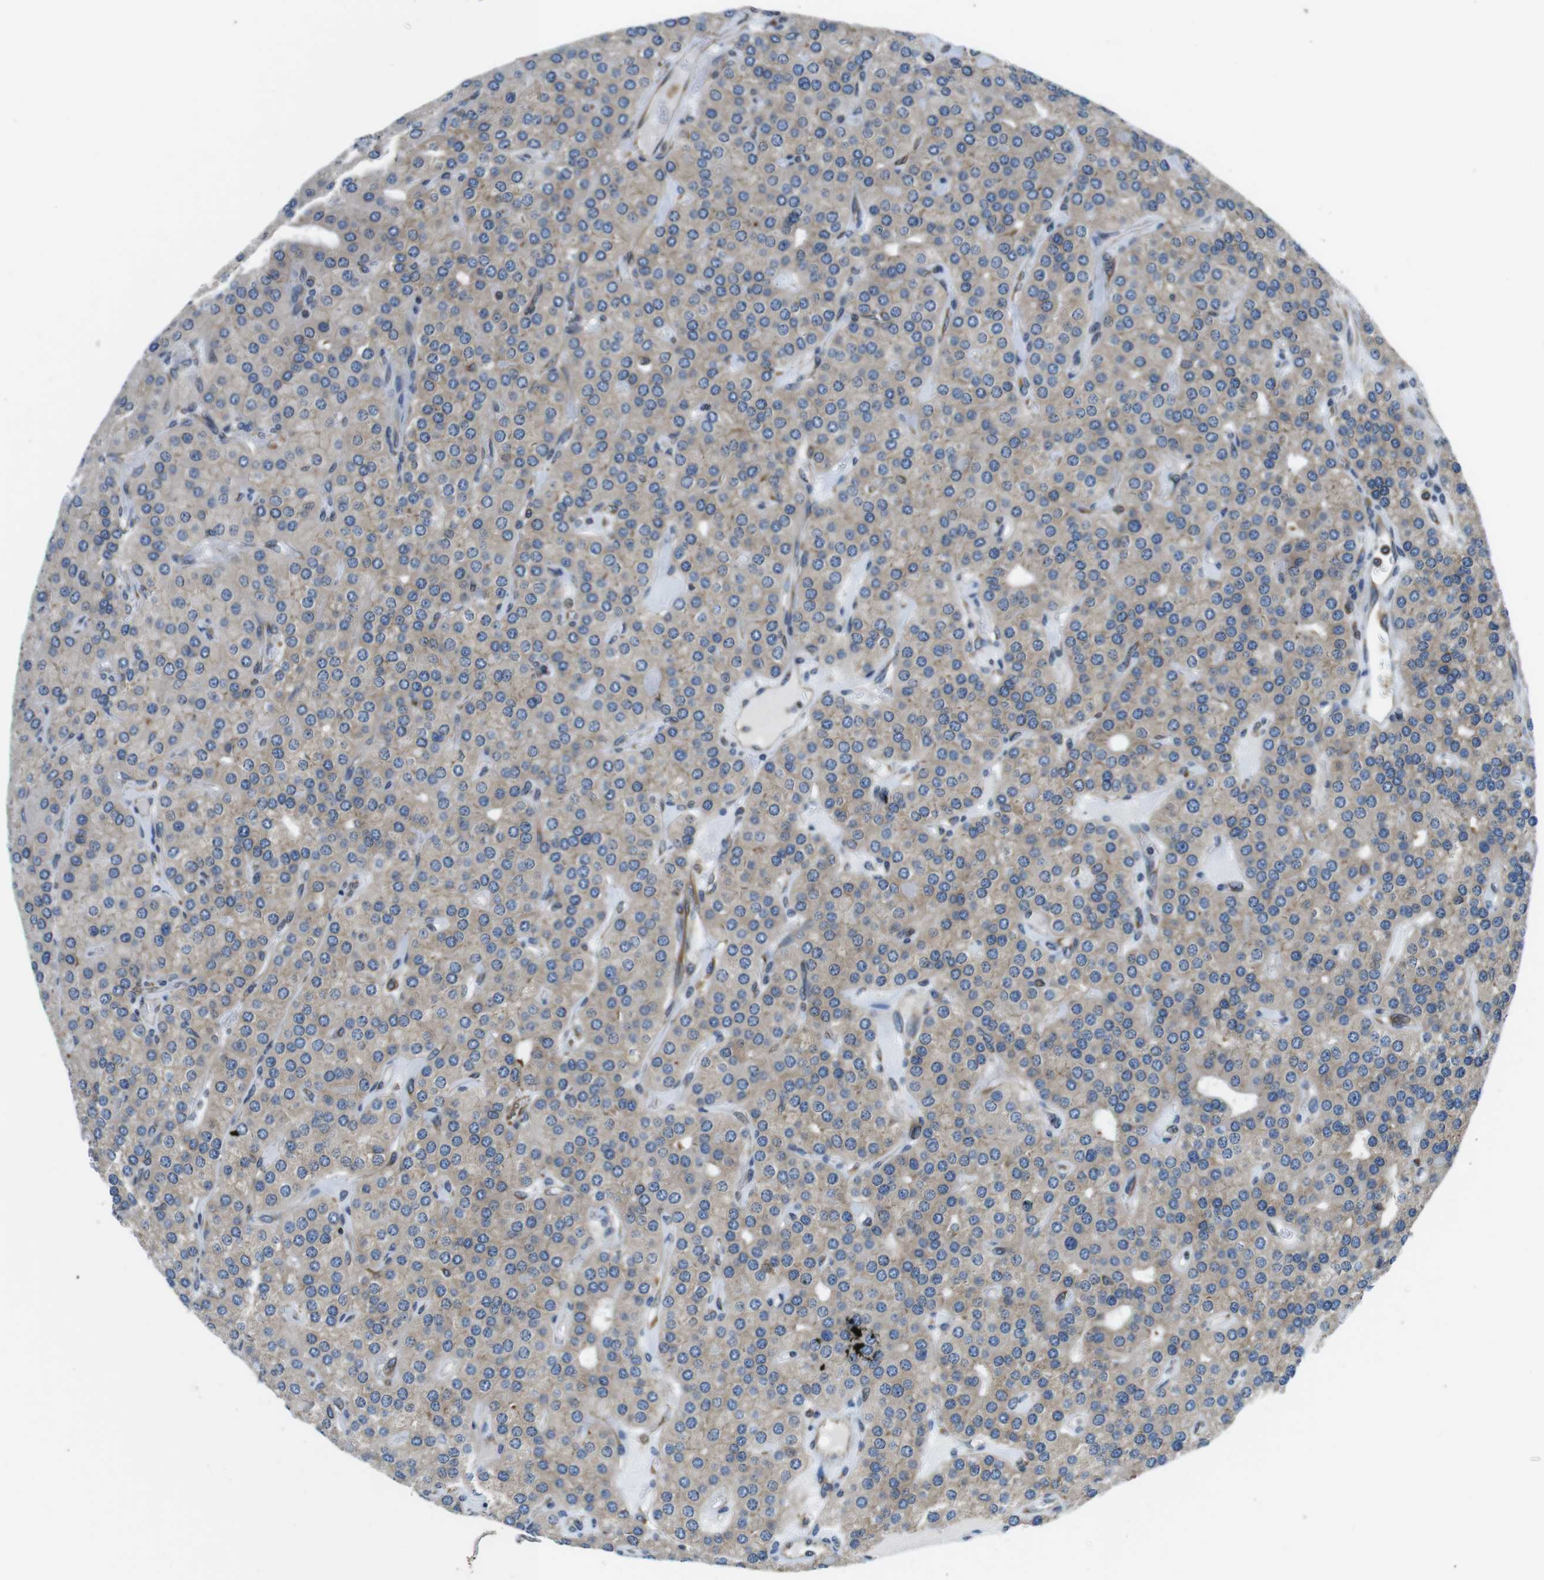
{"staining": {"intensity": "moderate", "quantity": ">75%", "location": "cytoplasmic/membranous"}, "tissue": "parathyroid gland", "cell_type": "Glandular cells", "image_type": "normal", "snomed": [{"axis": "morphology", "description": "Normal tissue, NOS"}, {"axis": "morphology", "description": "Adenoma, NOS"}, {"axis": "topography", "description": "Parathyroid gland"}], "caption": "Immunohistochemical staining of benign human parathyroid gland displays >75% levels of moderate cytoplasmic/membranous protein expression in about >75% of glandular cells.", "gene": "UGGT1", "patient": {"sex": "female", "age": 86}}